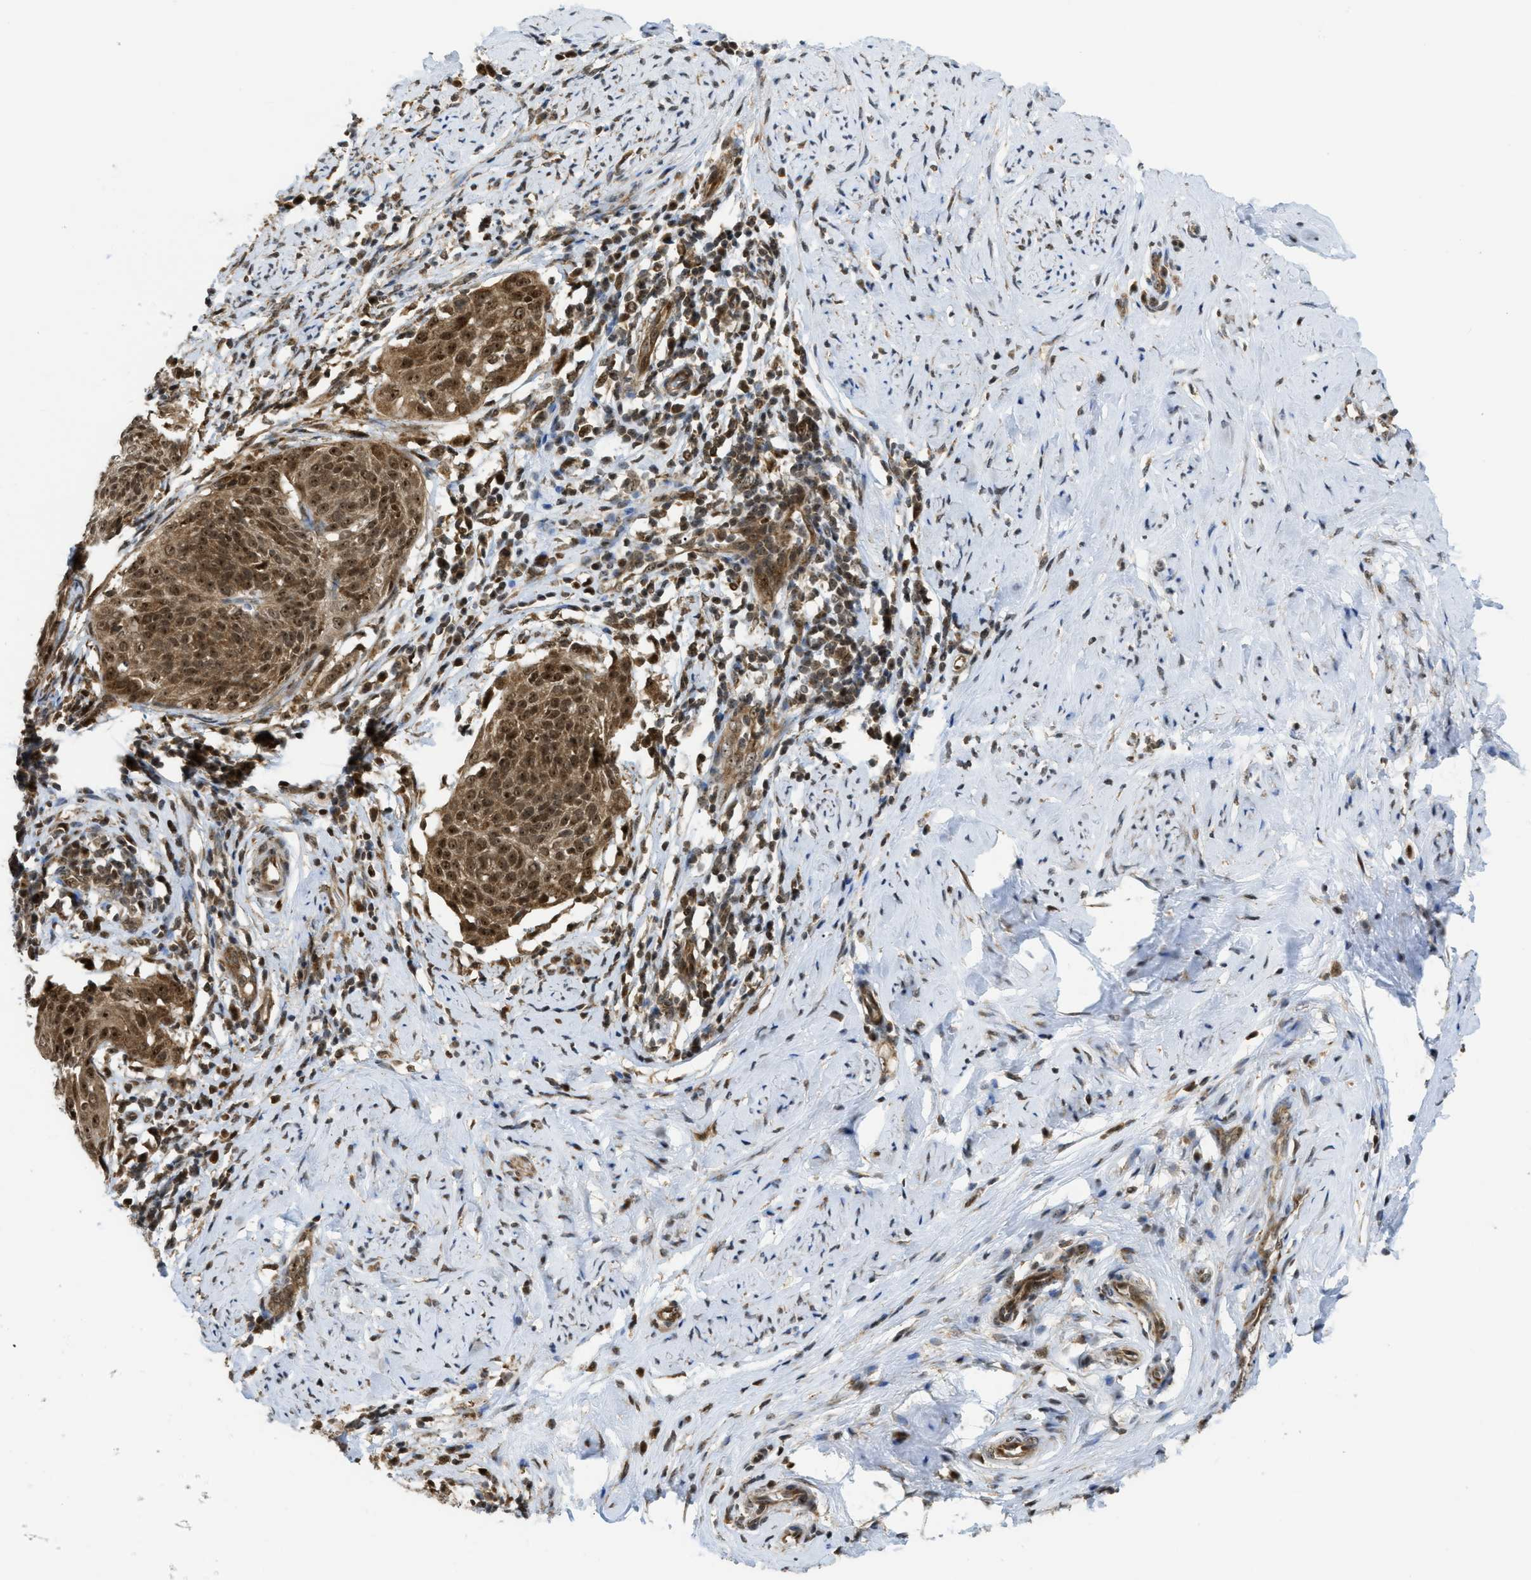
{"staining": {"intensity": "moderate", "quantity": ">75%", "location": "cytoplasmic/membranous,nuclear"}, "tissue": "cervical cancer", "cell_type": "Tumor cells", "image_type": "cancer", "snomed": [{"axis": "morphology", "description": "Squamous cell carcinoma, NOS"}, {"axis": "topography", "description": "Cervix"}], "caption": "Cervical cancer was stained to show a protein in brown. There is medium levels of moderate cytoplasmic/membranous and nuclear positivity in about >75% of tumor cells.", "gene": "TACC1", "patient": {"sex": "female", "age": 51}}